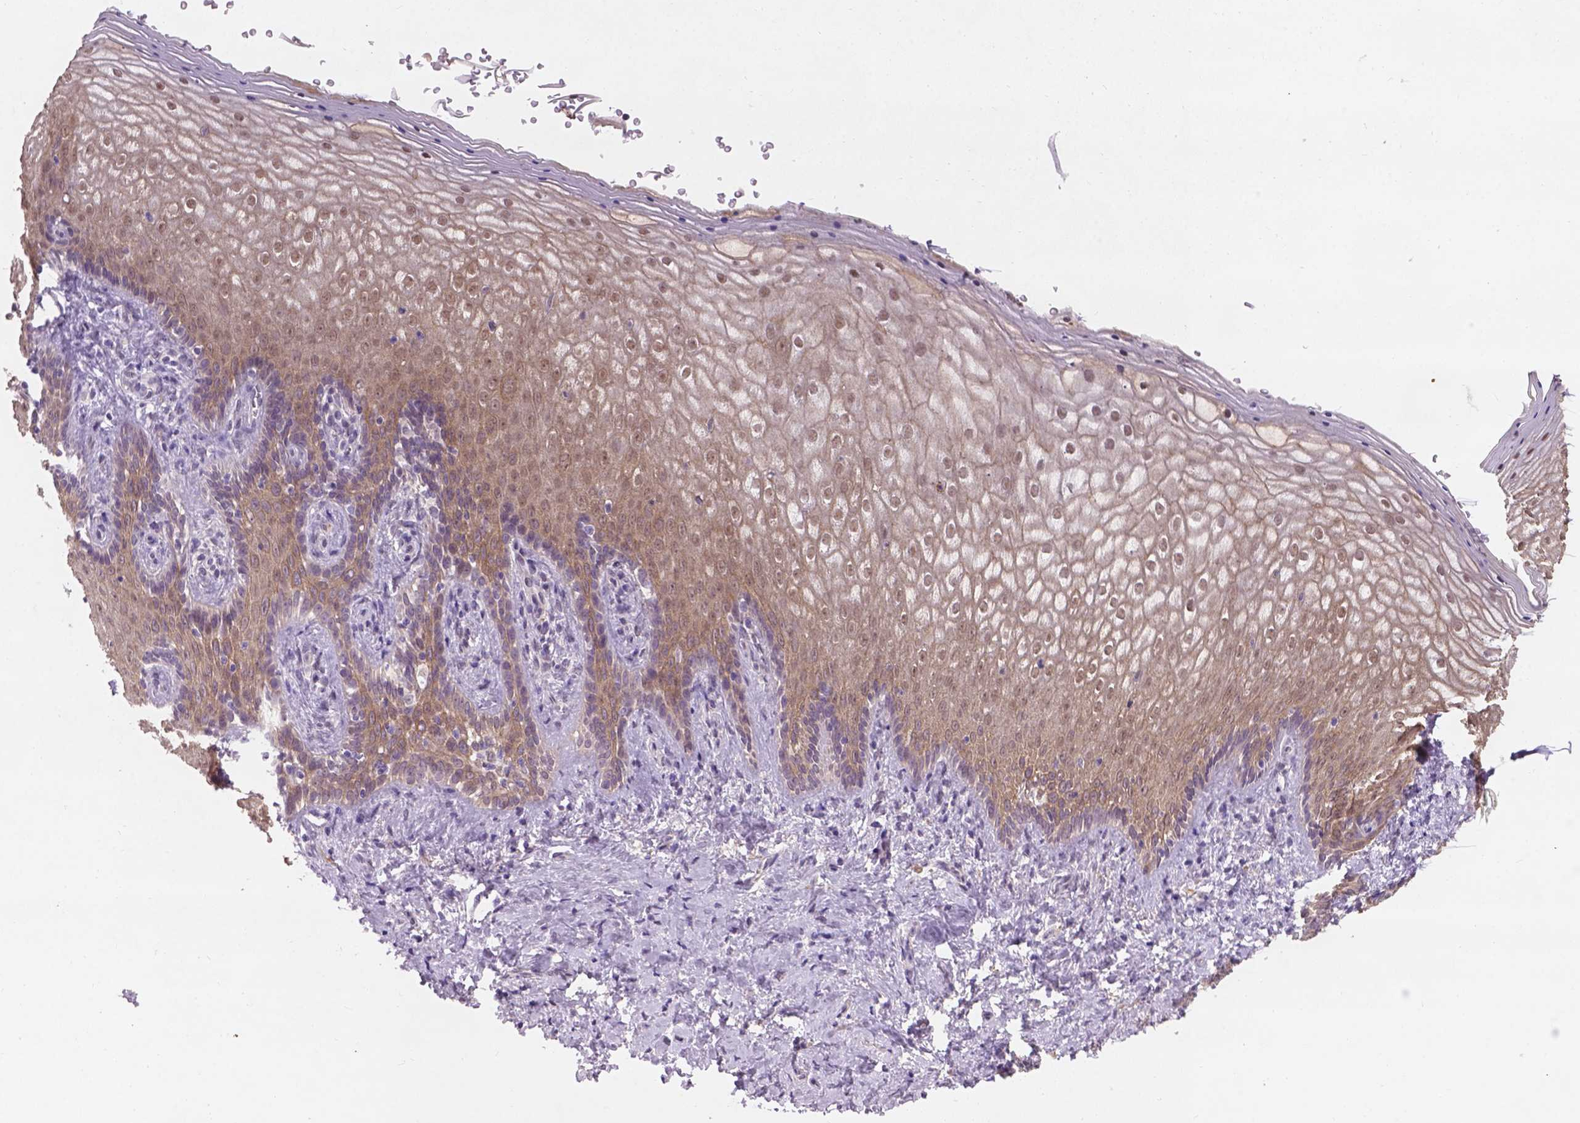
{"staining": {"intensity": "moderate", "quantity": "25%-75%", "location": "cytoplasmic/membranous,nuclear"}, "tissue": "vagina", "cell_type": "Squamous epithelial cells", "image_type": "normal", "snomed": [{"axis": "morphology", "description": "Normal tissue, NOS"}, {"axis": "topography", "description": "Vagina"}], "caption": "Moderate cytoplasmic/membranous,nuclear expression is identified in approximately 25%-75% of squamous epithelial cells in unremarkable vagina.", "gene": "GXYLT2", "patient": {"sex": "female", "age": 42}}